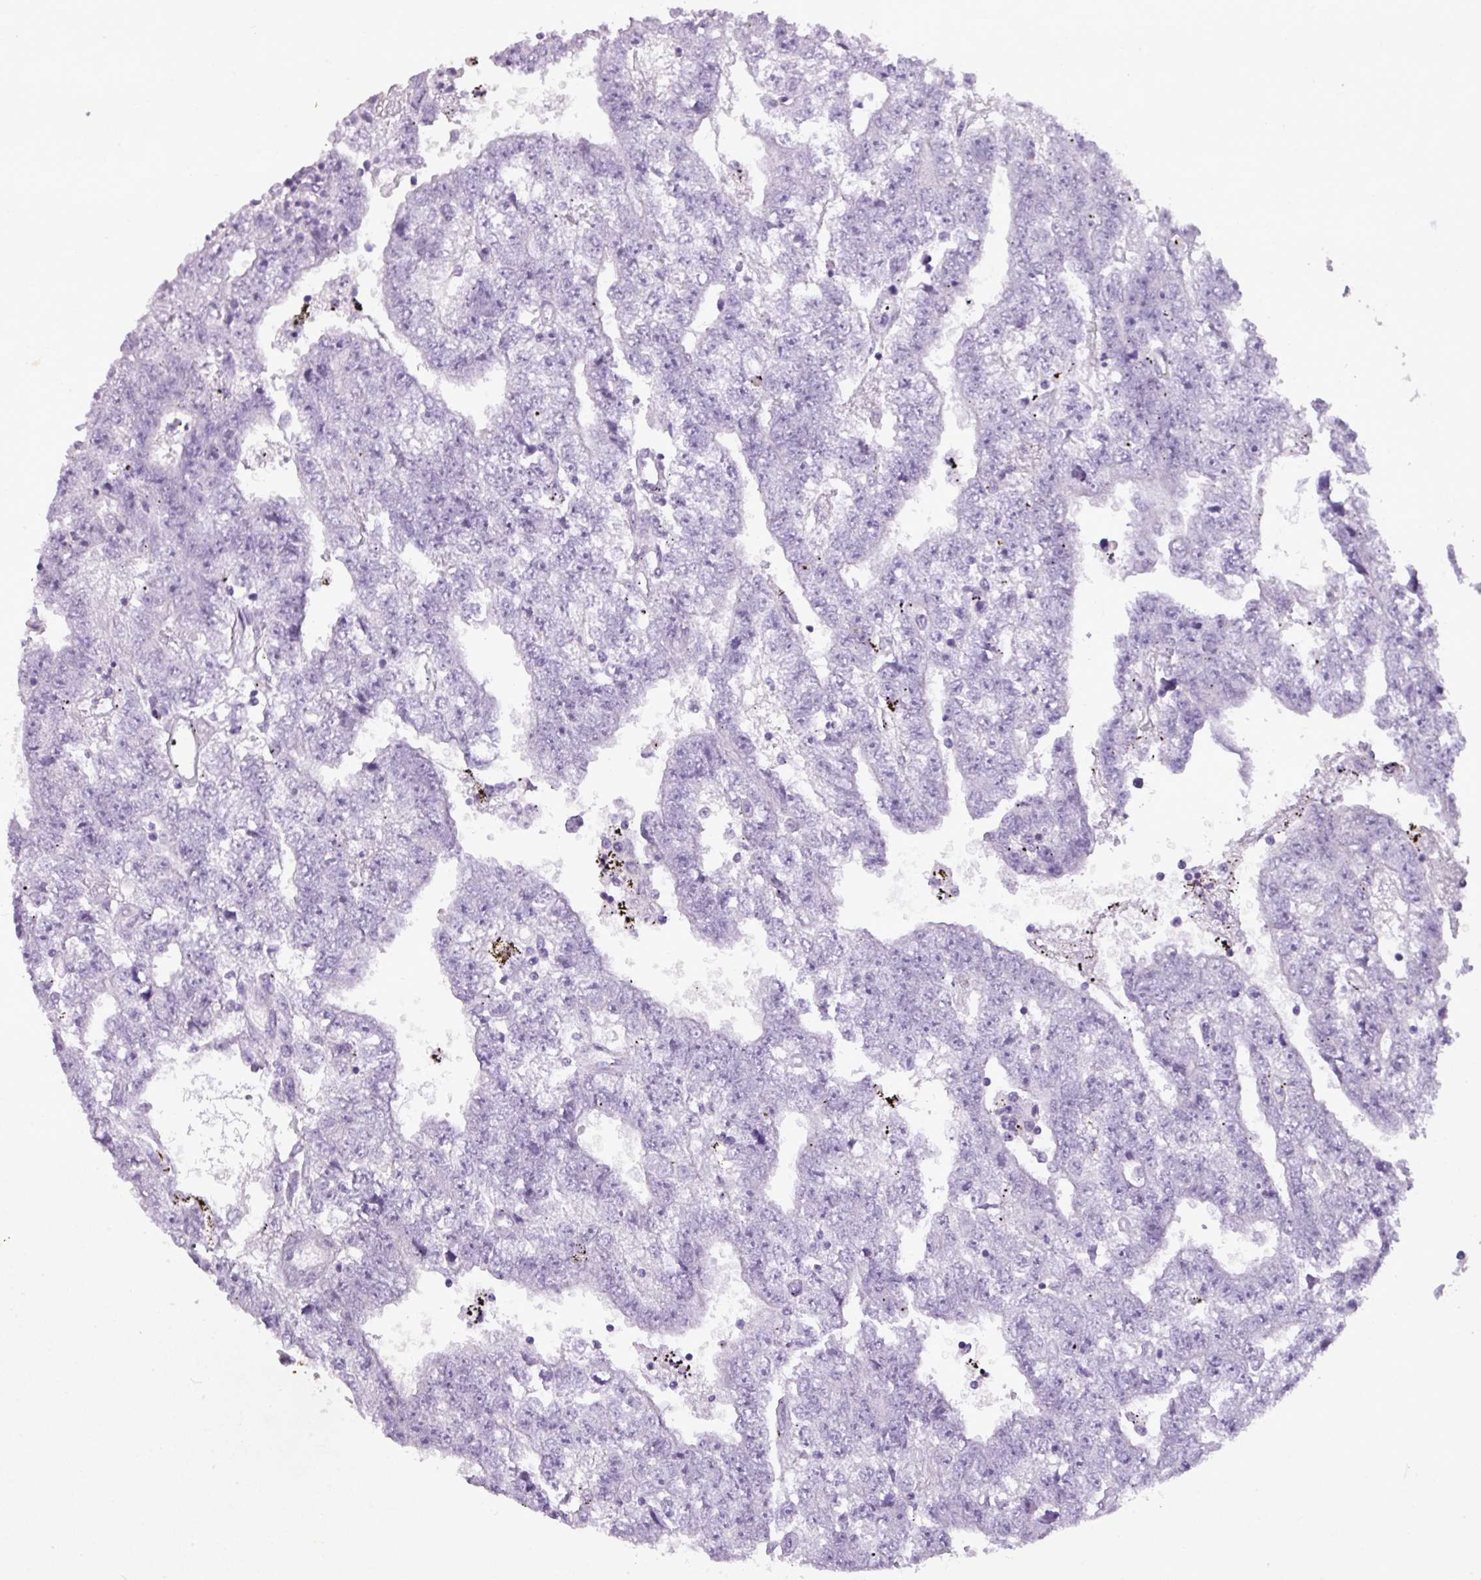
{"staining": {"intensity": "negative", "quantity": "none", "location": "none"}, "tissue": "testis cancer", "cell_type": "Tumor cells", "image_type": "cancer", "snomed": [{"axis": "morphology", "description": "Carcinoma, Embryonal, NOS"}, {"axis": "topography", "description": "Testis"}], "caption": "This histopathology image is of testis cancer stained with IHC to label a protein in brown with the nuclei are counter-stained blue. There is no staining in tumor cells.", "gene": "TMEM91", "patient": {"sex": "male", "age": 25}}